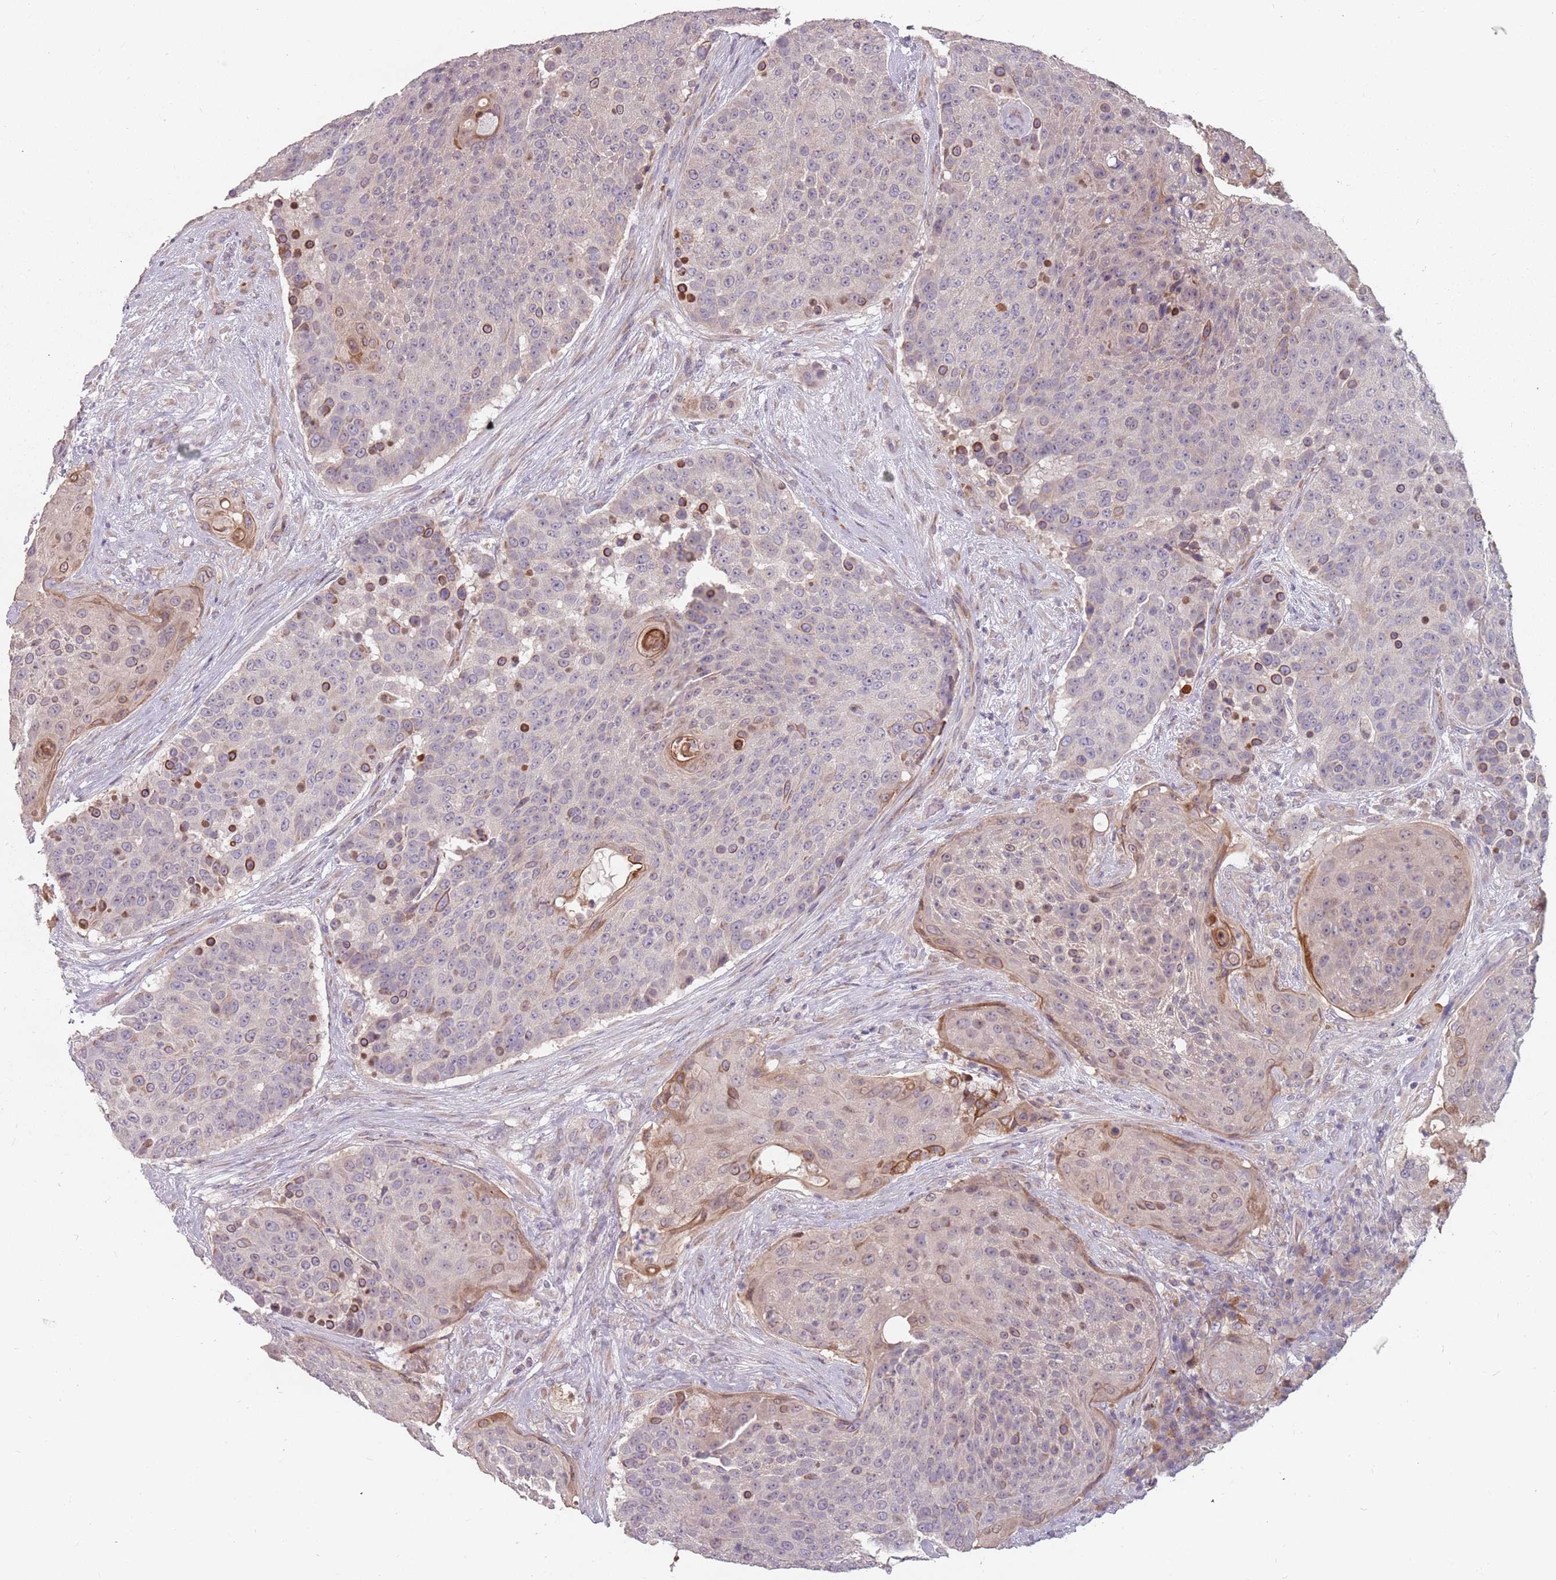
{"staining": {"intensity": "moderate", "quantity": "<25%", "location": "cytoplasmic/membranous"}, "tissue": "urothelial cancer", "cell_type": "Tumor cells", "image_type": "cancer", "snomed": [{"axis": "morphology", "description": "Urothelial carcinoma, High grade"}, {"axis": "topography", "description": "Urinary bladder"}], "caption": "Immunohistochemistry image of neoplastic tissue: human high-grade urothelial carcinoma stained using IHC displays low levels of moderate protein expression localized specifically in the cytoplasmic/membranous of tumor cells, appearing as a cytoplasmic/membranous brown color.", "gene": "ADAL", "patient": {"sex": "female", "age": 63}}